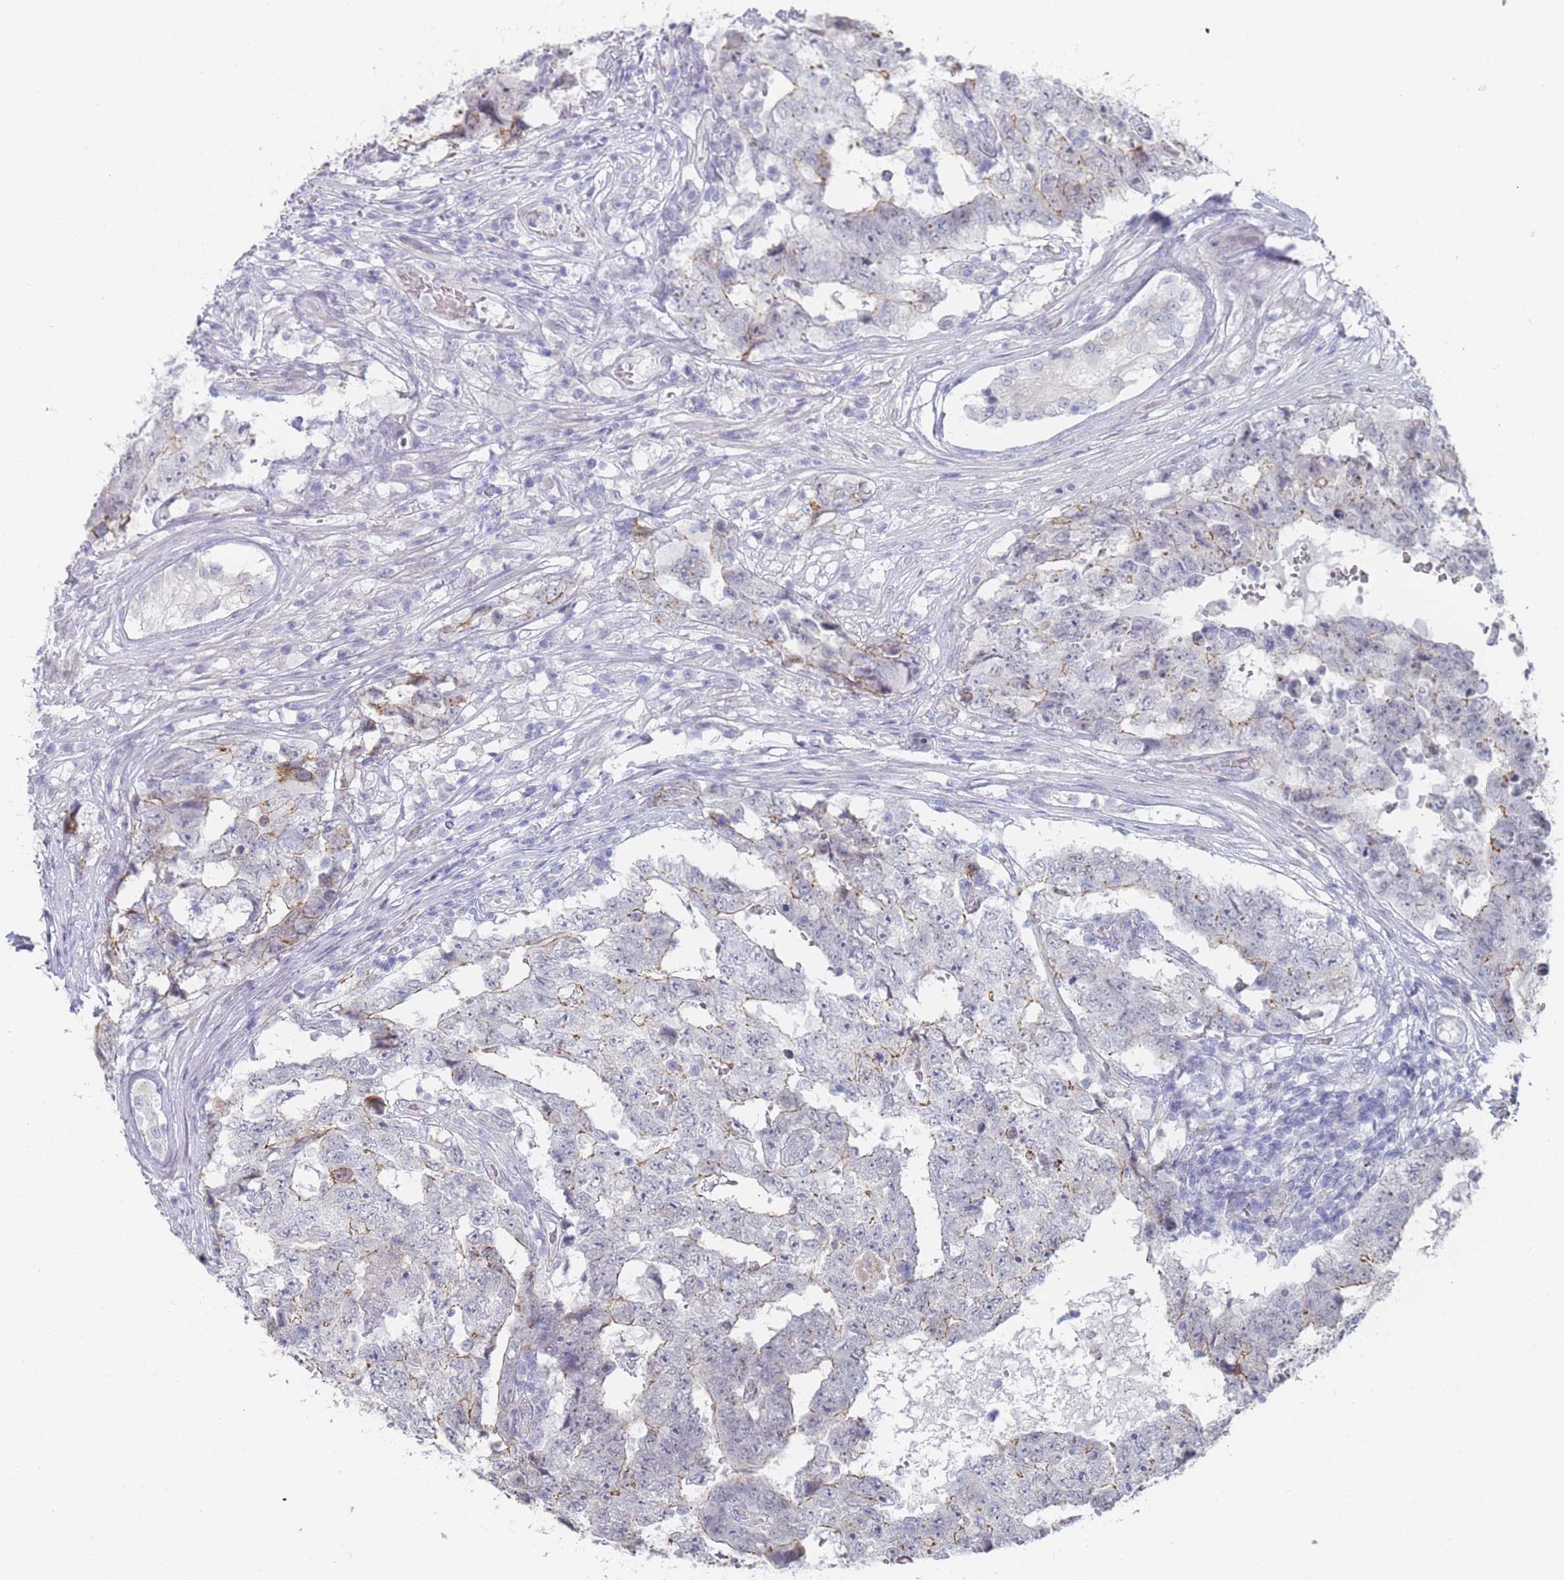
{"staining": {"intensity": "negative", "quantity": "none", "location": "none"}, "tissue": "testis cancer", "cell_type": "Tumor cells", "image_type": "cancer", "snomed": [{"axis": "morphology", "description": "Carcinoma, Embryonal, NOS"}, {"axis": "topography", "description": "Testis"}], "caption": "This is a micrograph of immunohistochemistry staining of testis cancer (embryonal carcinoma), which shows no expression in tumor cells. The staining was performed using DAB (3,3'-diaminobenzidine) to visualize the protein expression in brown, while the nuclei were stained in blue with hematoxylin (Magnification: 20x).", "gene": "IMPG1", "patient": {"sex": "male", "age": 25}}